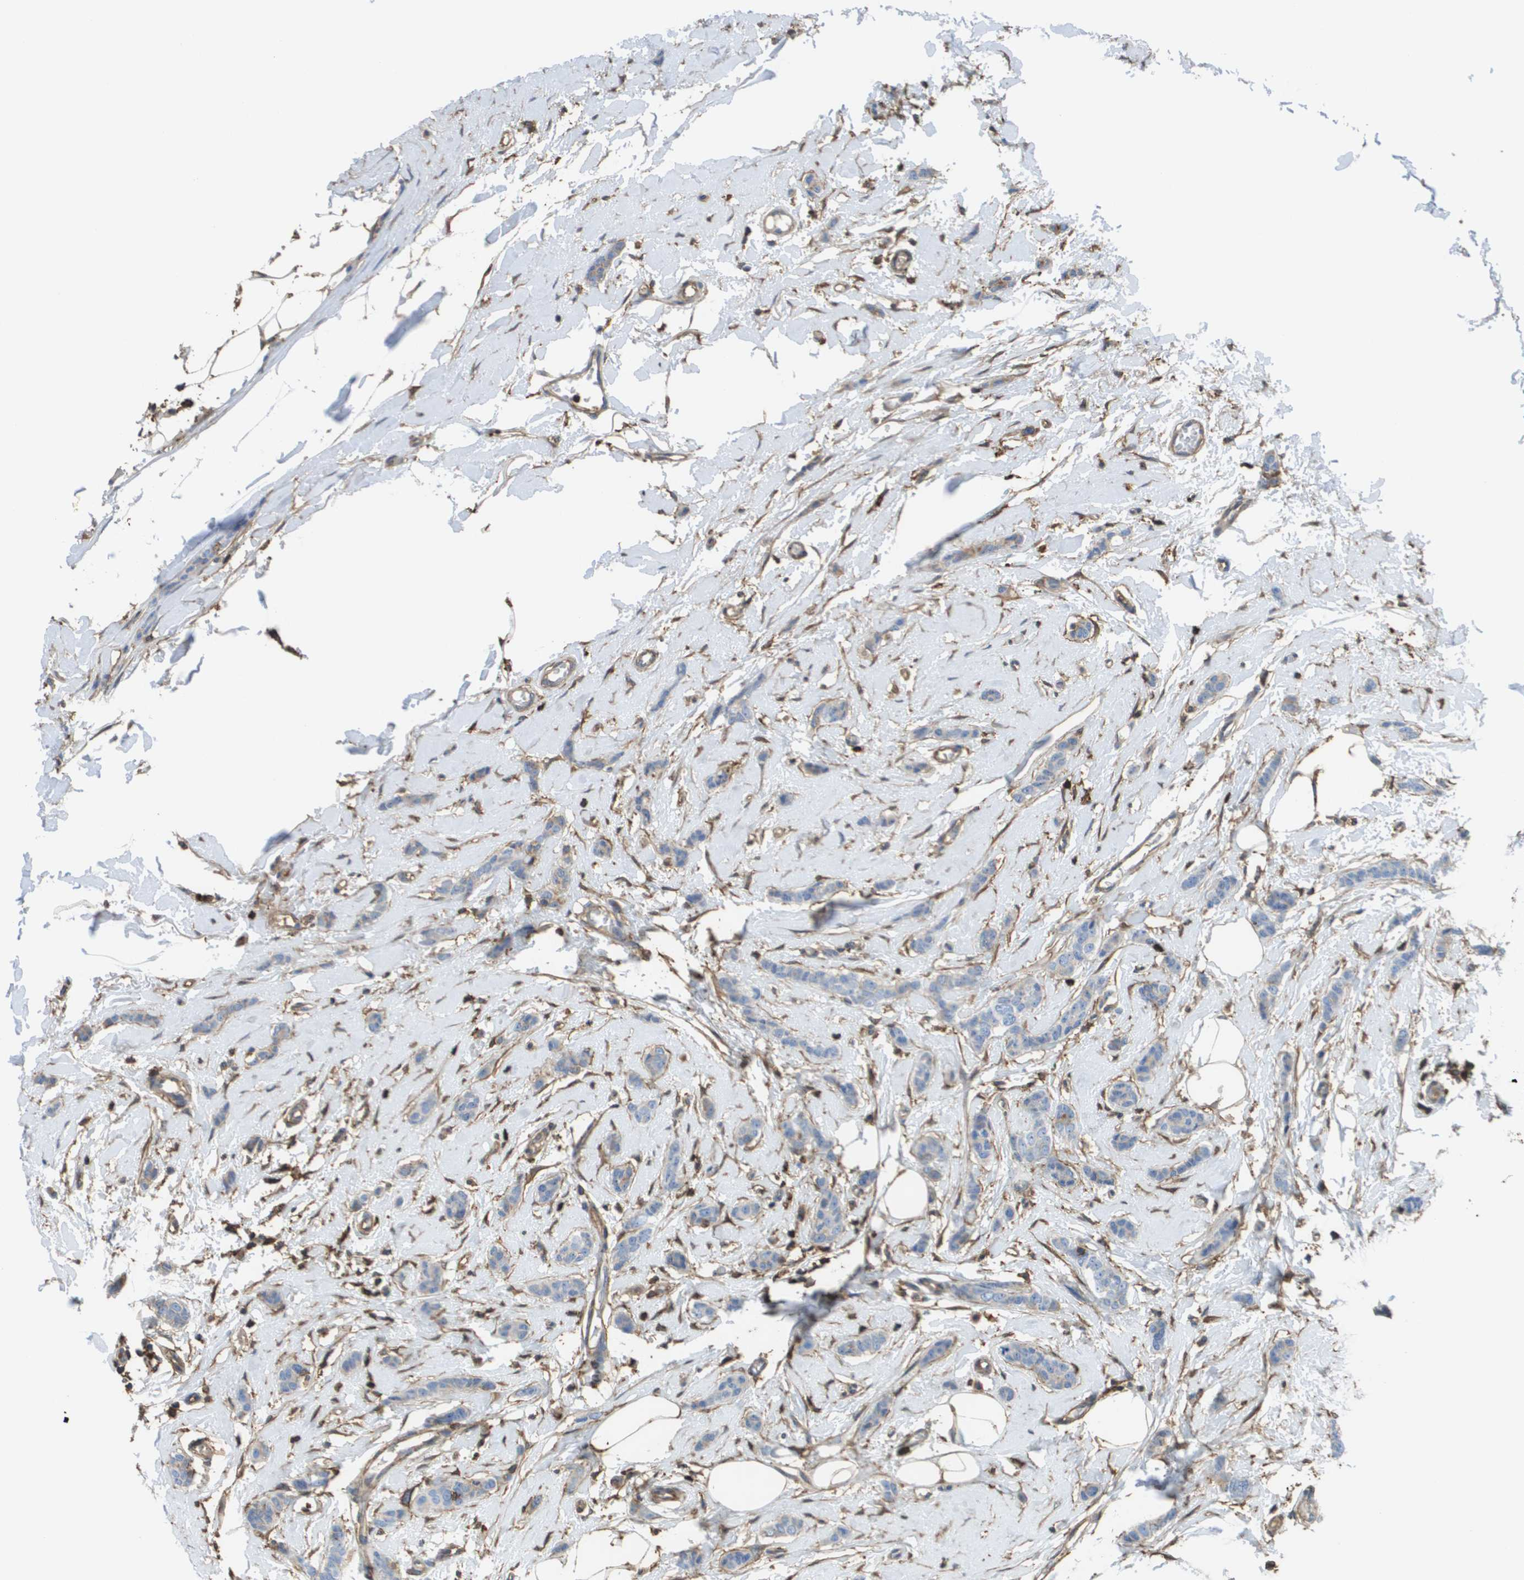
{"staining": {"intensity": "negative", "quantity": "none", "location": "none"}, "tissue": "breast cancer", "cell_type": "Tumor cells", "image_type": "cancer", "snomed": [{"axis": "morphology", "description": "Lobular carcinoma"}, {"axis": "topography", "description": "Skin"}, {"axis": "topography", "description": "Breast"}], "caption": "An image of human lobular carcinoma (breast) is negative for staining in tumor cells. Brightfield microscopy of immunohistochemistry stained with DAB (3,3'-diaminobenzidine) (brown) and hematoxylin (blue), captured at high magnification.", "gene": "PASK", "patient": {"sex": "female", "age": 46}}